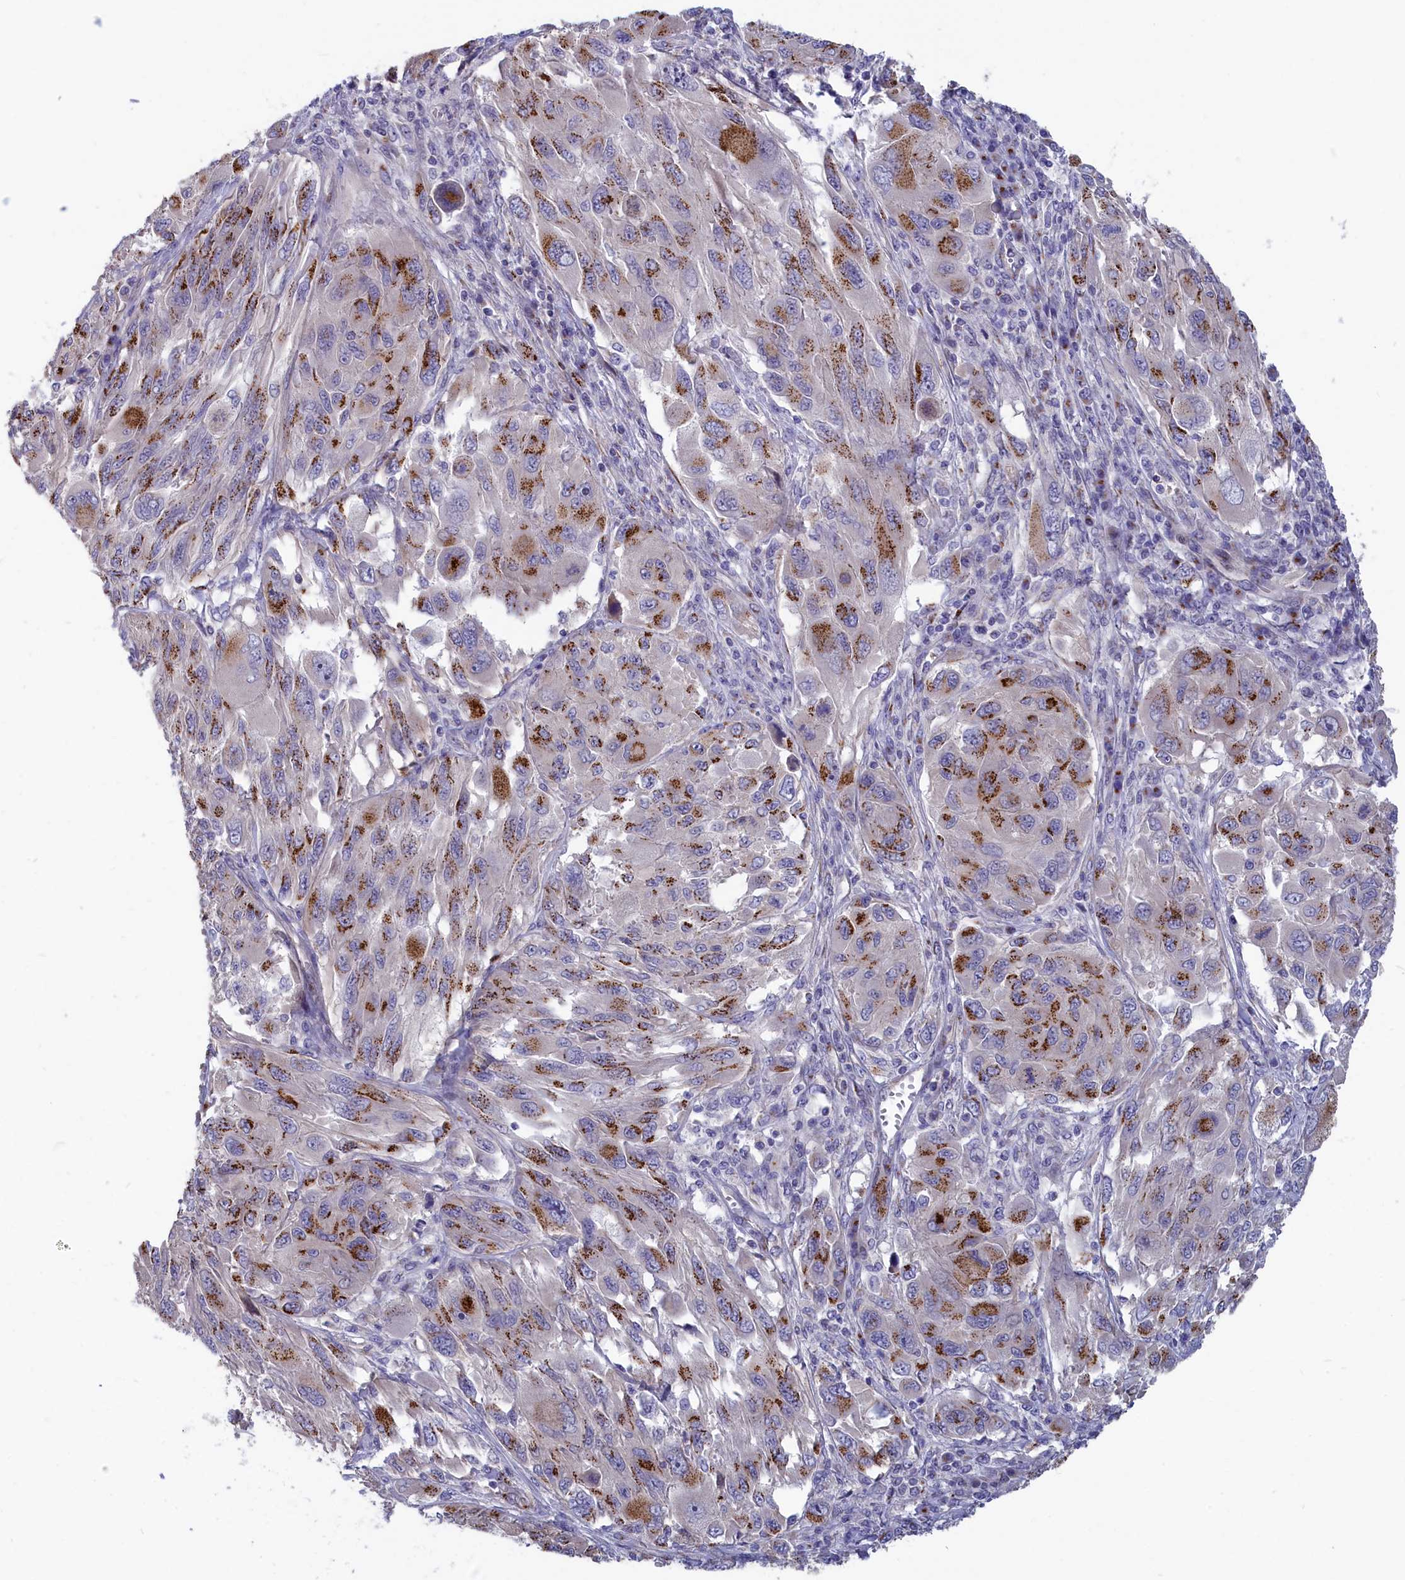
{"staining": {"intensity": "moderate", "quantity": ">75%", "location": "cytoplasmic/membranous"}, "tissue": "melanoma", "cell_type": "Tumor cells", "image_type": "cancer", "snomed": [{"axis": "morphology", "description": "Malignant melanoma, NOS"}, {"axis": "topography", "description": "Skin"}], "caption": "The image displays a brown stain indicating the presence of a protein in the cytoplasmic/membranous of tumor cells in melanoma.", "gene": "TUBGCP4", "patient": {"sex": "female", "age": 91}}